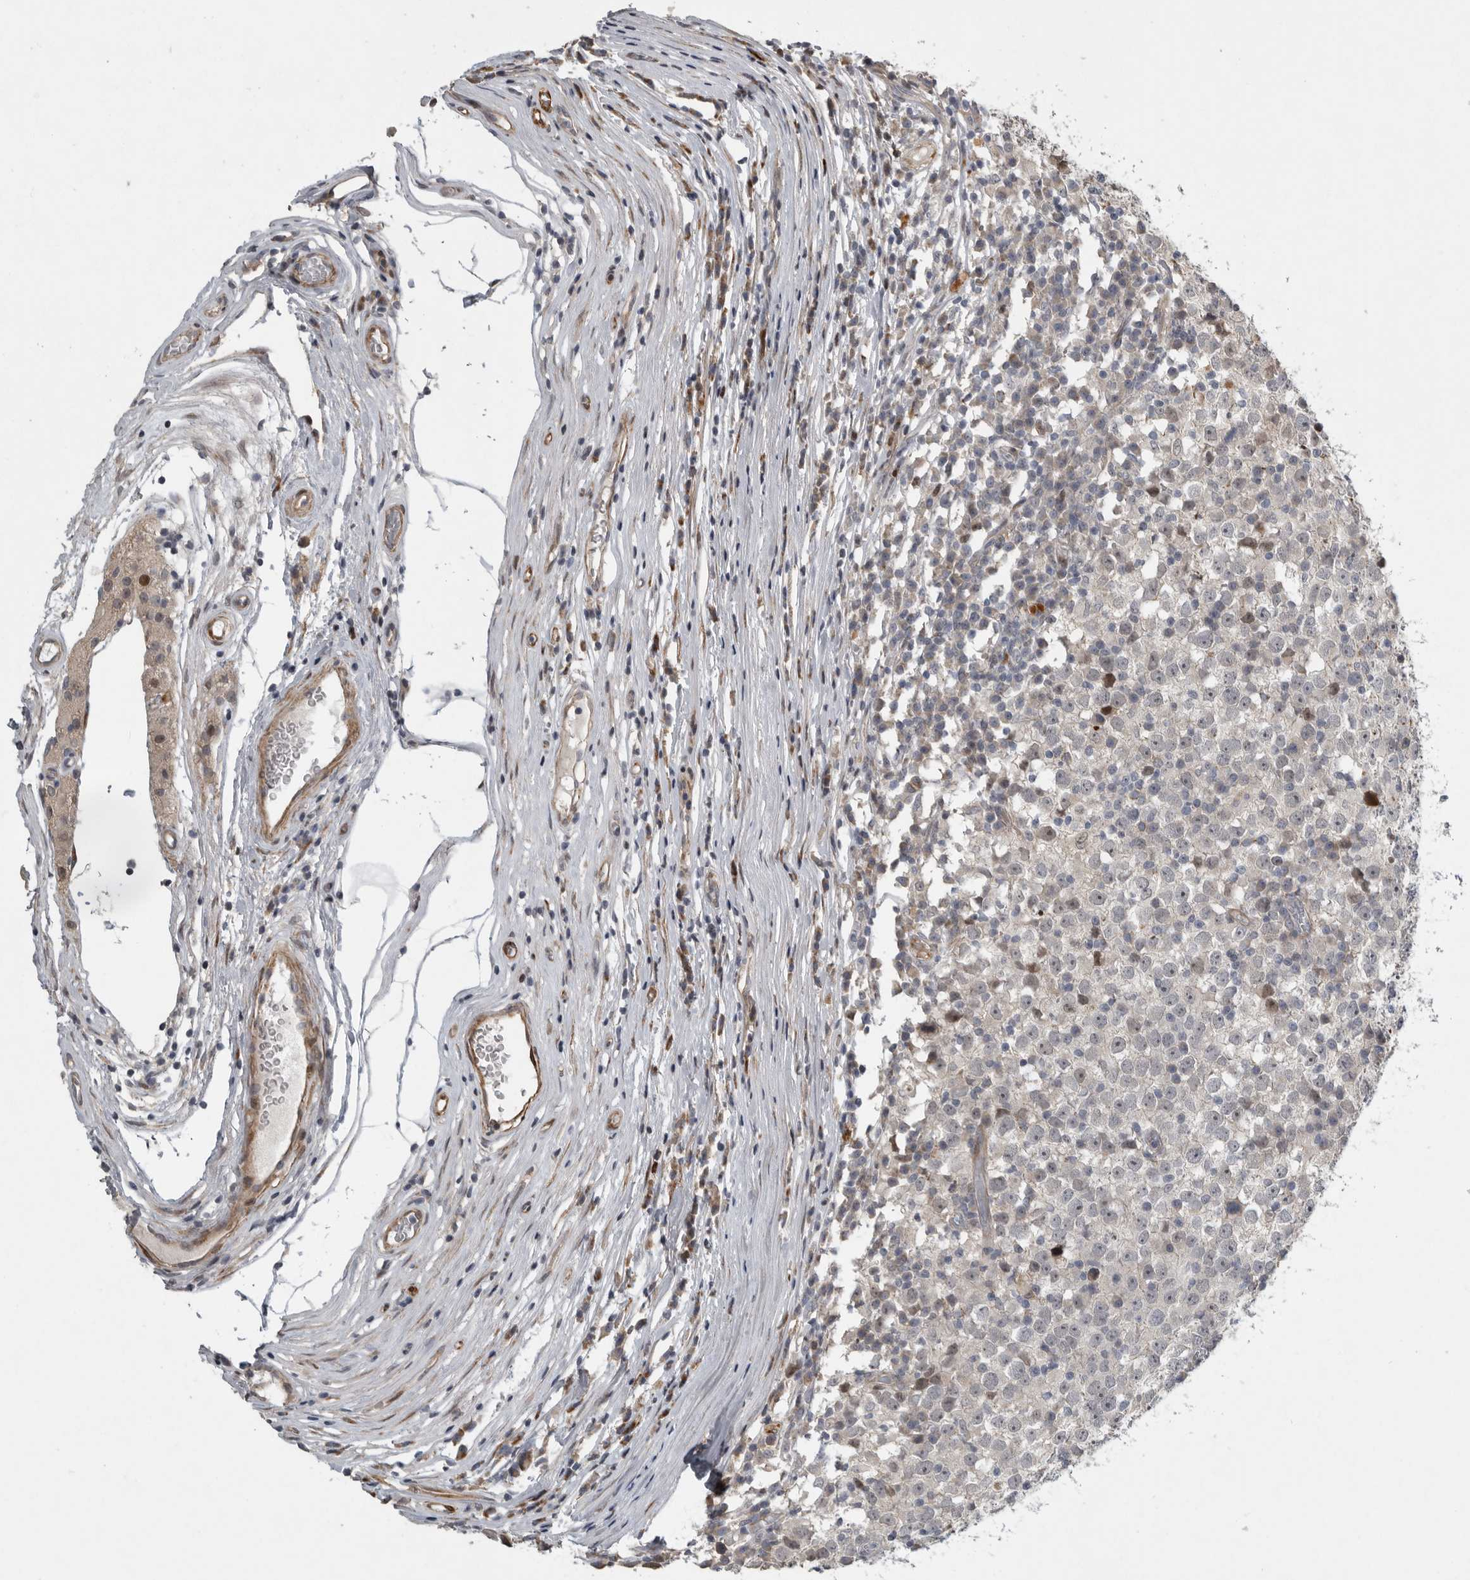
{"staining": {"intensity": "negative", "quantity": "none", "location": "none"}, "tissue": "testis cancer", "cell_type": "Tumor cells", "image_type": "cancer", "snomed": [{"axis": "morphology", "description": "Seminoma, NOS"}, {"axis": "topography", "description": "Testis"}], "caption": "A photomicrograph of testis seminoma stained for a protein displays no brown staining in tumor cells.", "gene": "MPDZ", "patient": {"sex": "male", "age": 65}}